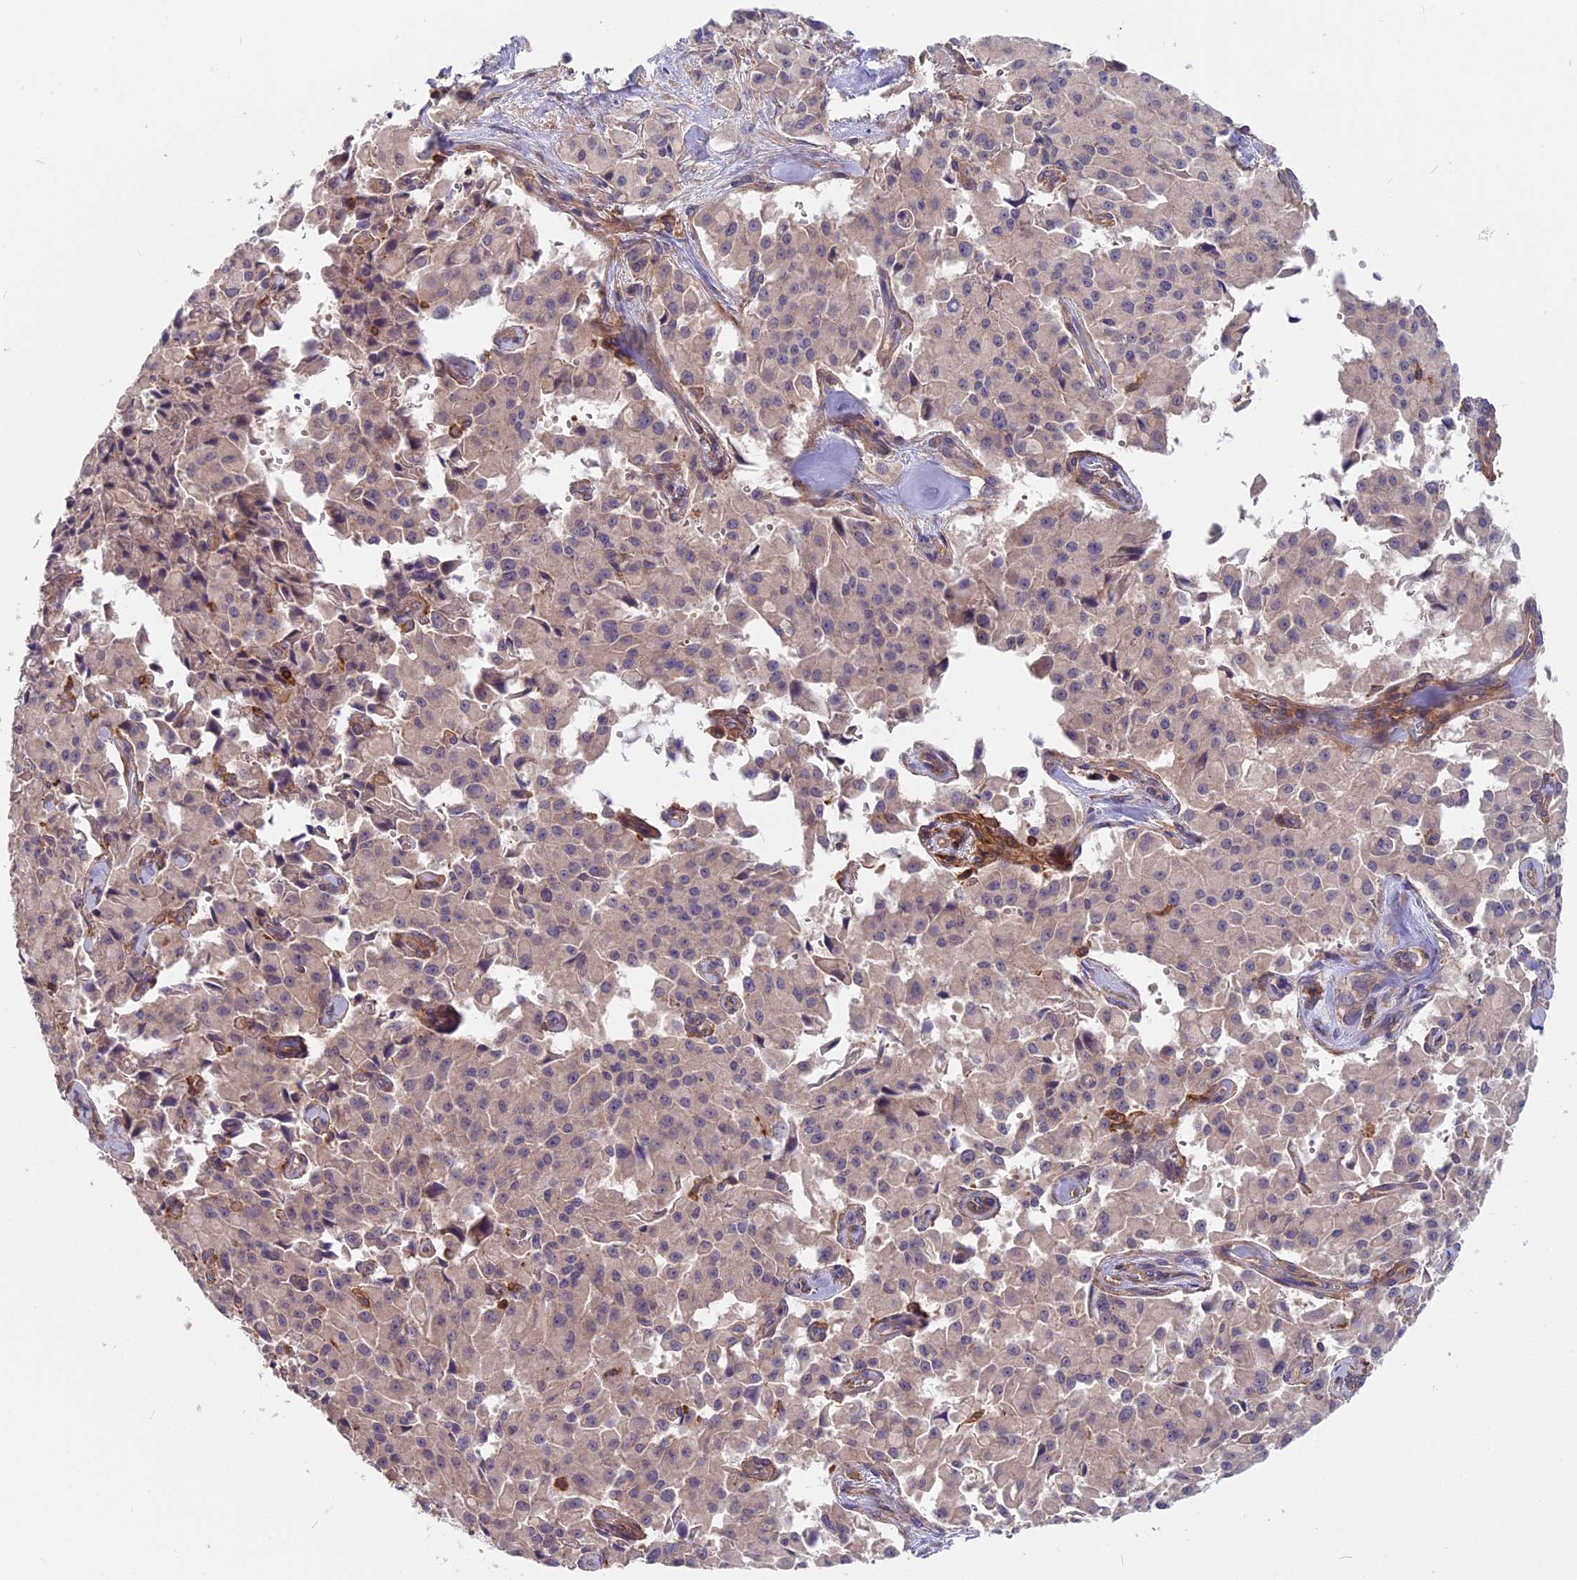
{"staining": {"intensity": "weak", "quantity": "<25%", "location": "cytoplasmic/membranous"}, "tissue": "pancreatic cancer", "cell_type": "Tumor cells", "image_type": "cancer", "snomed": [{"axis": "morphology", "description": "Adenocarcinoma, NOS"}, {"axis": "topography", "description": "Pancreas"}], "caption": "DAB (3,3'-diaminobenzidine) immunohistochemical staining of adenocarcinoma (pancreatic) demonstrates no significant positivity in tumor cells.", "gene": "MYO9B", "patient": {"sex": "male", "age": 65}}